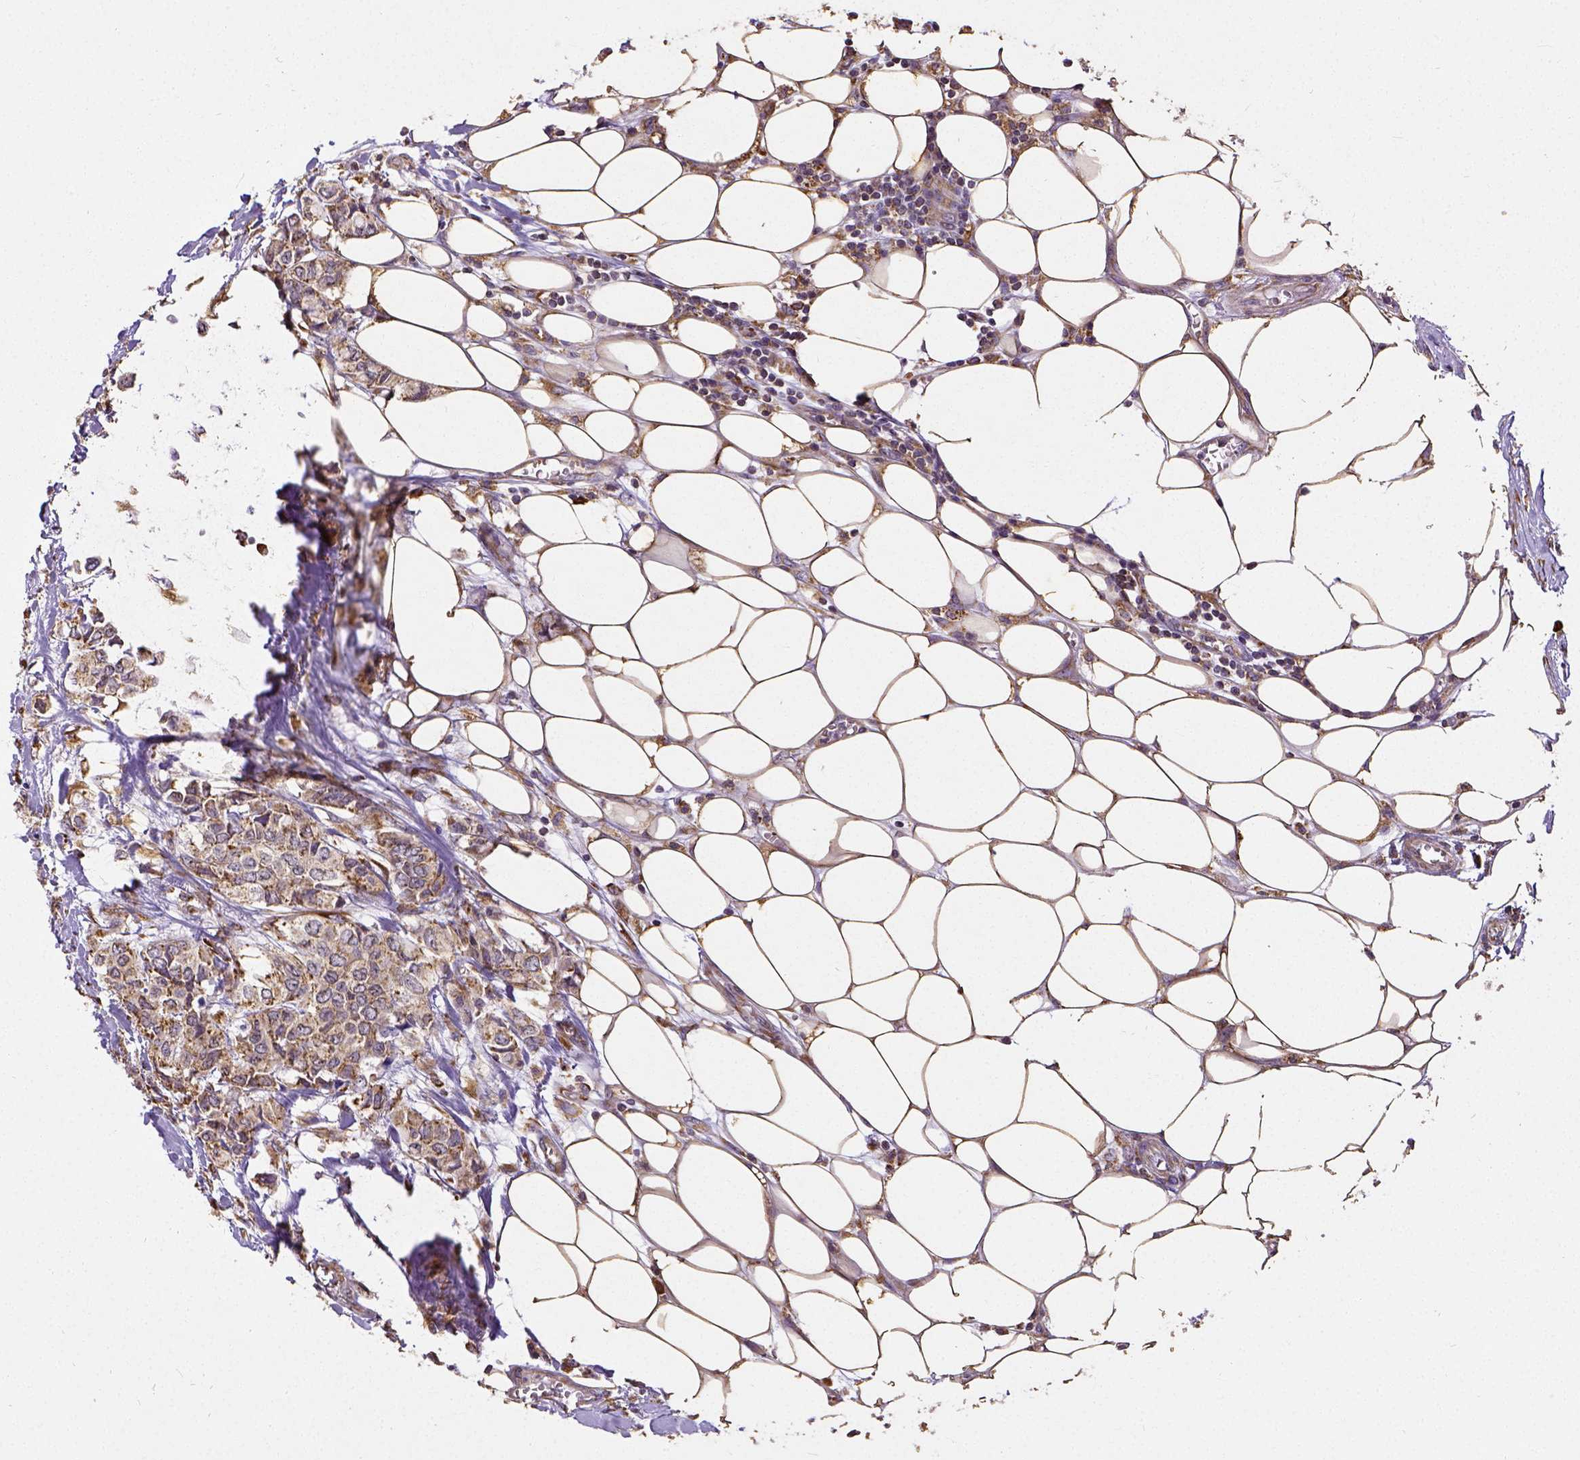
{"staining": {"intensity": "moderate", "quantity": ">75%", "location": "cytoplasmic/membranous"}, "tissue": "breast cancer", "cell_type": "Tumor cells", "image_type": "cancer", "snomed": [{"axis": "morphology", "description": "Duct carcinoma"}, {"axis": "topography", "description": "Breast"}], "caption": "Breast intraductal carcinoma stained with a brown dye displays moderate cytoplasmic/membranous positive positivity in about >75% of tumor cells.", "gene": "MTDH", "patient": {"sex": "female", "age": 85}}